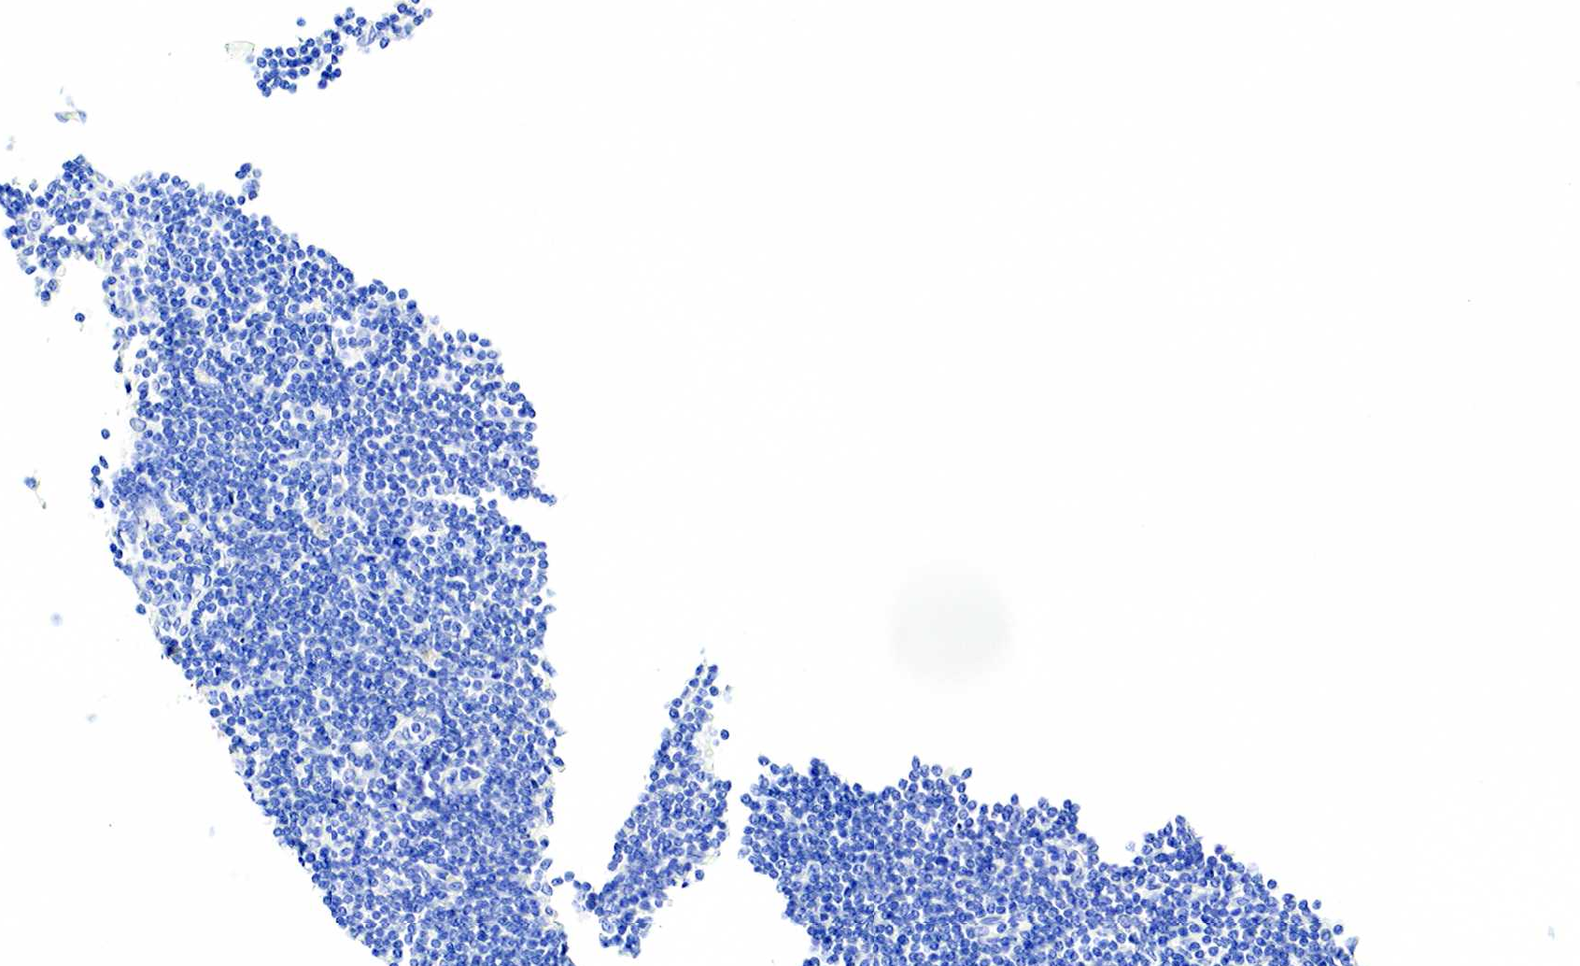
{"staining": {"intensity": "negative", "quantity": "none", "location": "none"}, "tissue": "lymph node", "cell_type": "Germinal center cells", "image_type": "normal", "snomed": [{"axis": "morphology", "description": "Normal tissue, NOS"}, {"axis": "topography", "description": "Lymph node"}], "caption": "Protein analysis of benign lymph node displays no significant positivity in germinal center cells.", "gene": "KRT7", "patient": {"sex": "female", "age": 53}}